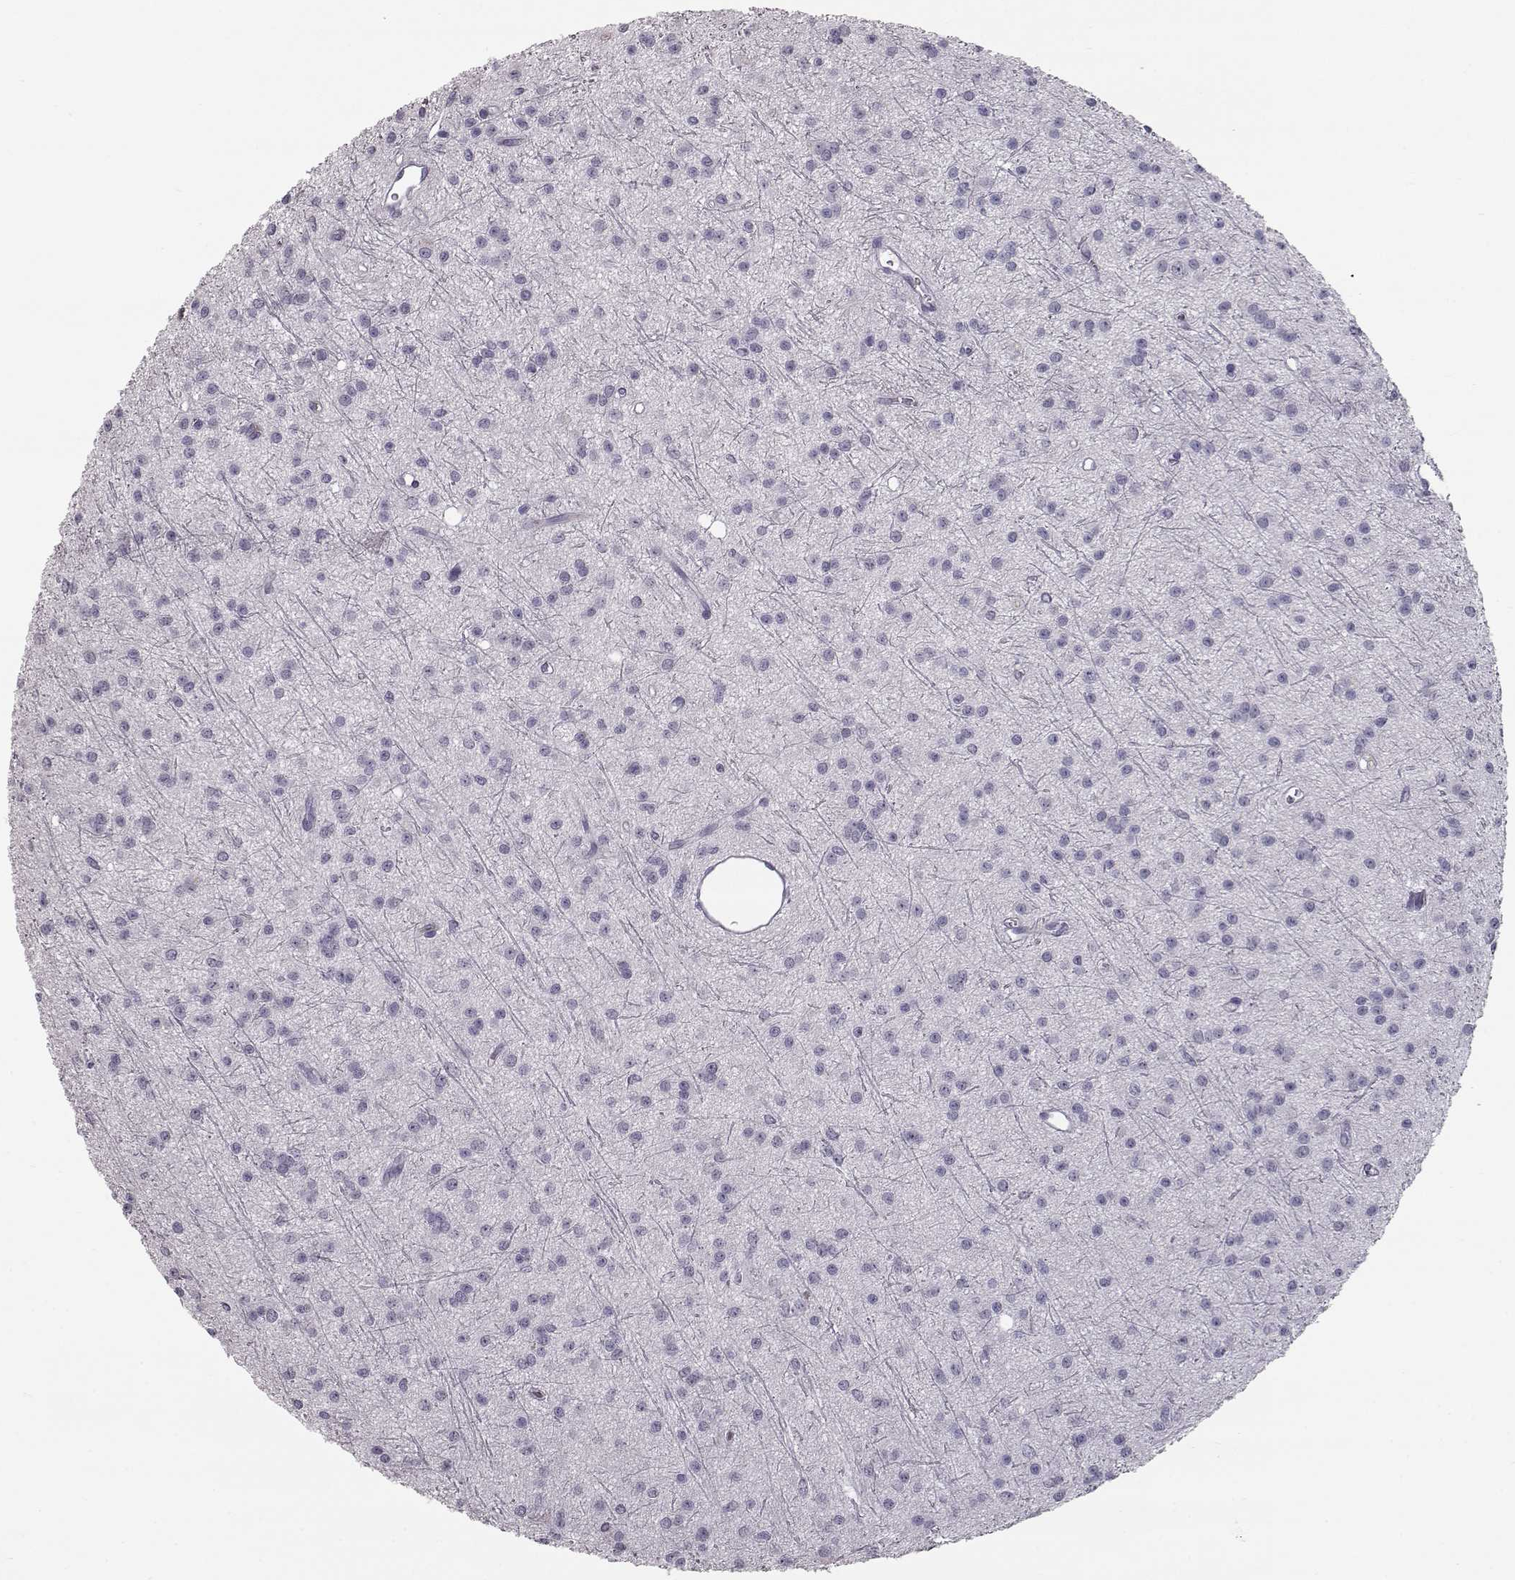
{"staining": {"intensity": "negative", "quantity": "none", "location": "none"}, "tissue": "glioma", "cell_type": "Tumor cells", "image_type": "cancer", "snomed": [{"axis": "morphology", "description": "Glioma, malignant, Low grade"}, {"axis": "topography", "description": "Brain"}], "caption": "Tumor cells show no significant expression in malignant low-grade glioma.", "gene": "CCL19", "patient": {"sex": "male", "age": 27}}